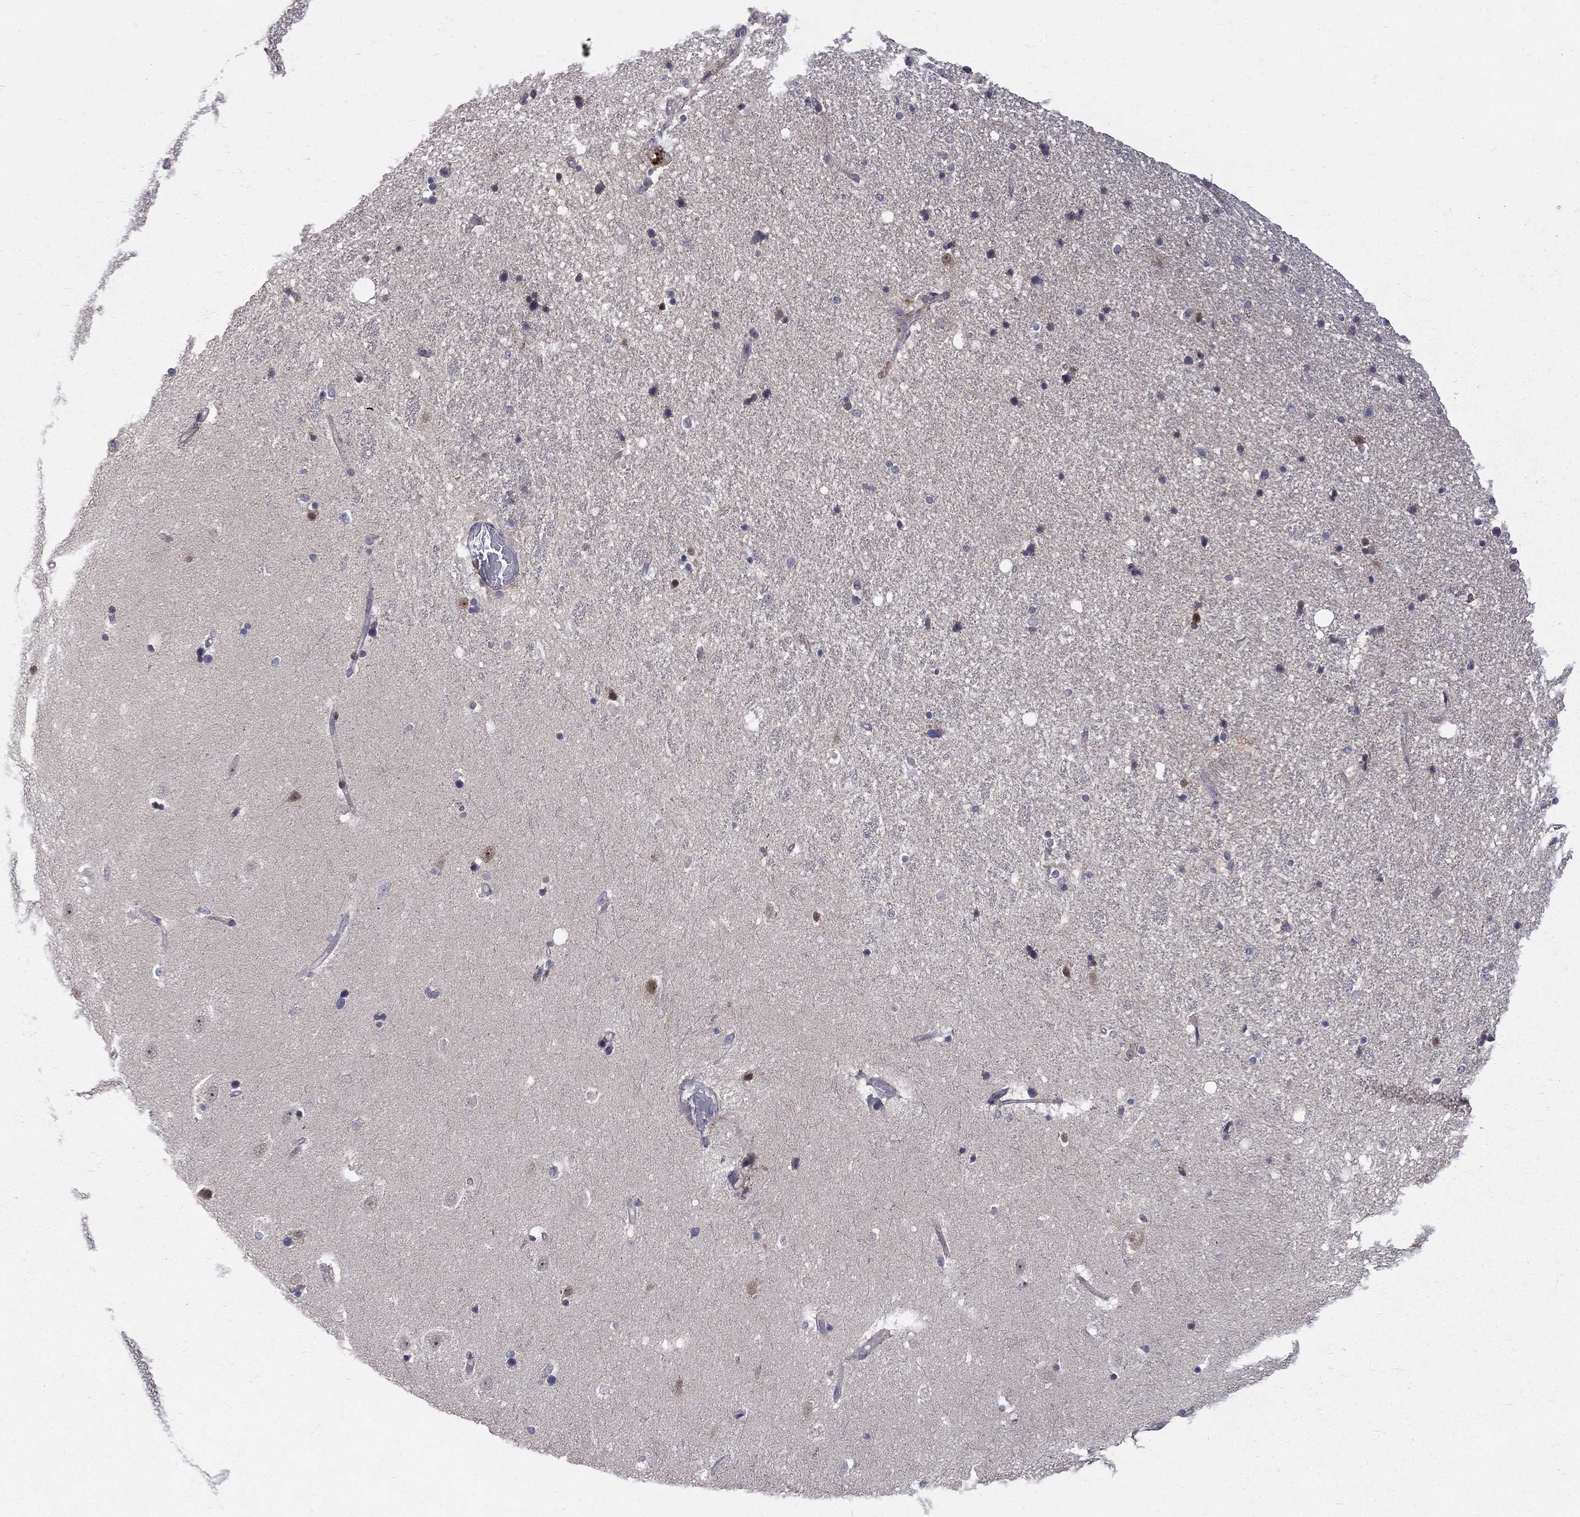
{"staining": {"intensity": "negative", "quantity": "none", "location": "none"}, "tissue": "hippocampus", "cell_type": "Glial cells", "image_type": "normal", "snomed": [{"axis": "morphology", "description": "Normal tissue, NOS"}, {"axis": "topography", "description": "Hippocampus"}], "caption": "Human hippocampus stained for a protein using immunohistochemistry demonstrates no staining in glial cells.", "gene": "SH2B1", "patient": {"sex": "male", "age": 49}}